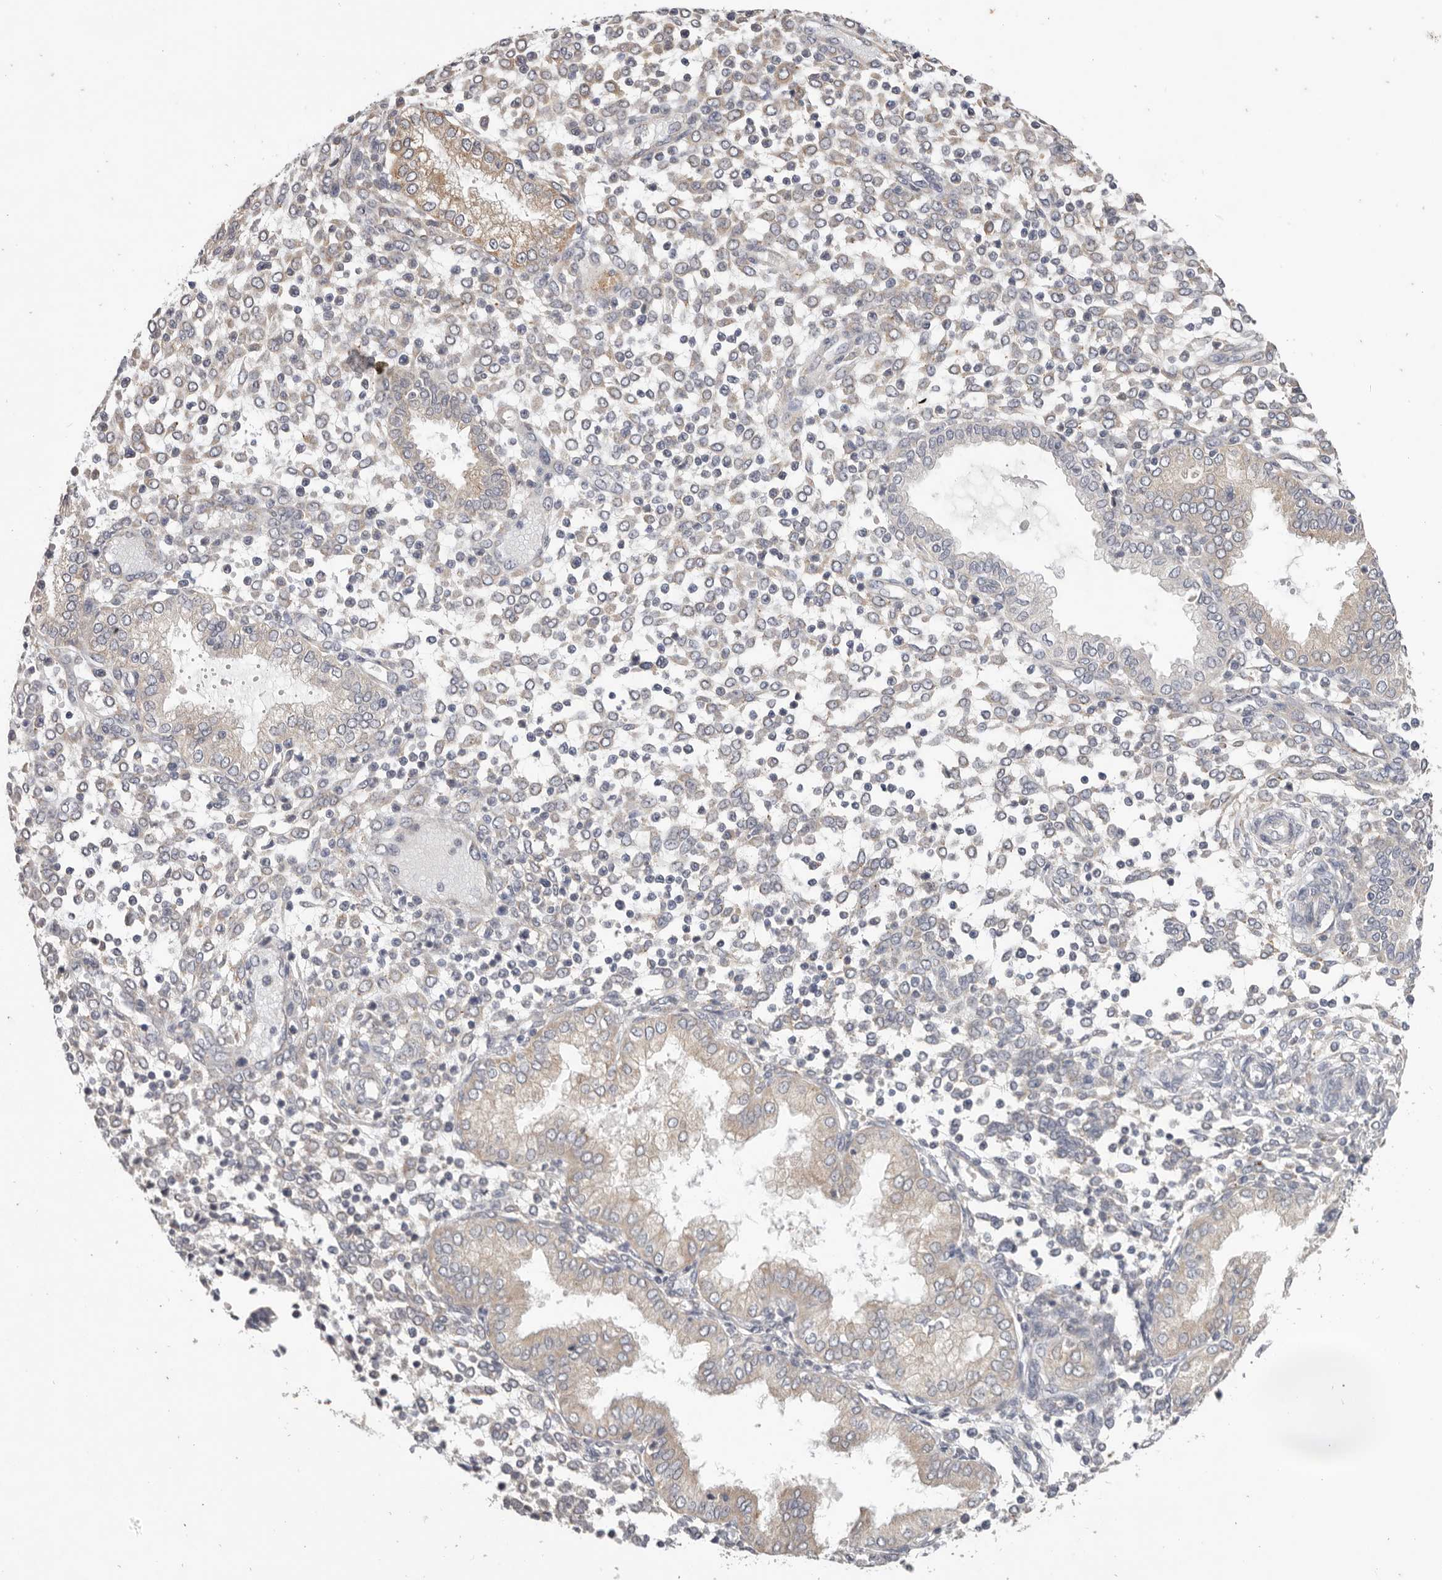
{"staining": {"intensity": "negative", "quantity": "none", "location": "none"}, "tissue": "endometrium", "cell_type": "Cells in endometrial stroma", "image_type": "normal", "snomed": [{"axis": "morphology", "description": "Normal tissue, NOS"}, {"axis": "topography", "description": "Endometrium"}], "caption": "IHC photomicrograph of normal human endometrium stained for a protein (brown), which shows no staining in cells in endometrial stroma.", "gene": "WDR77", "patient": {"sex": "female", "age": 53}}